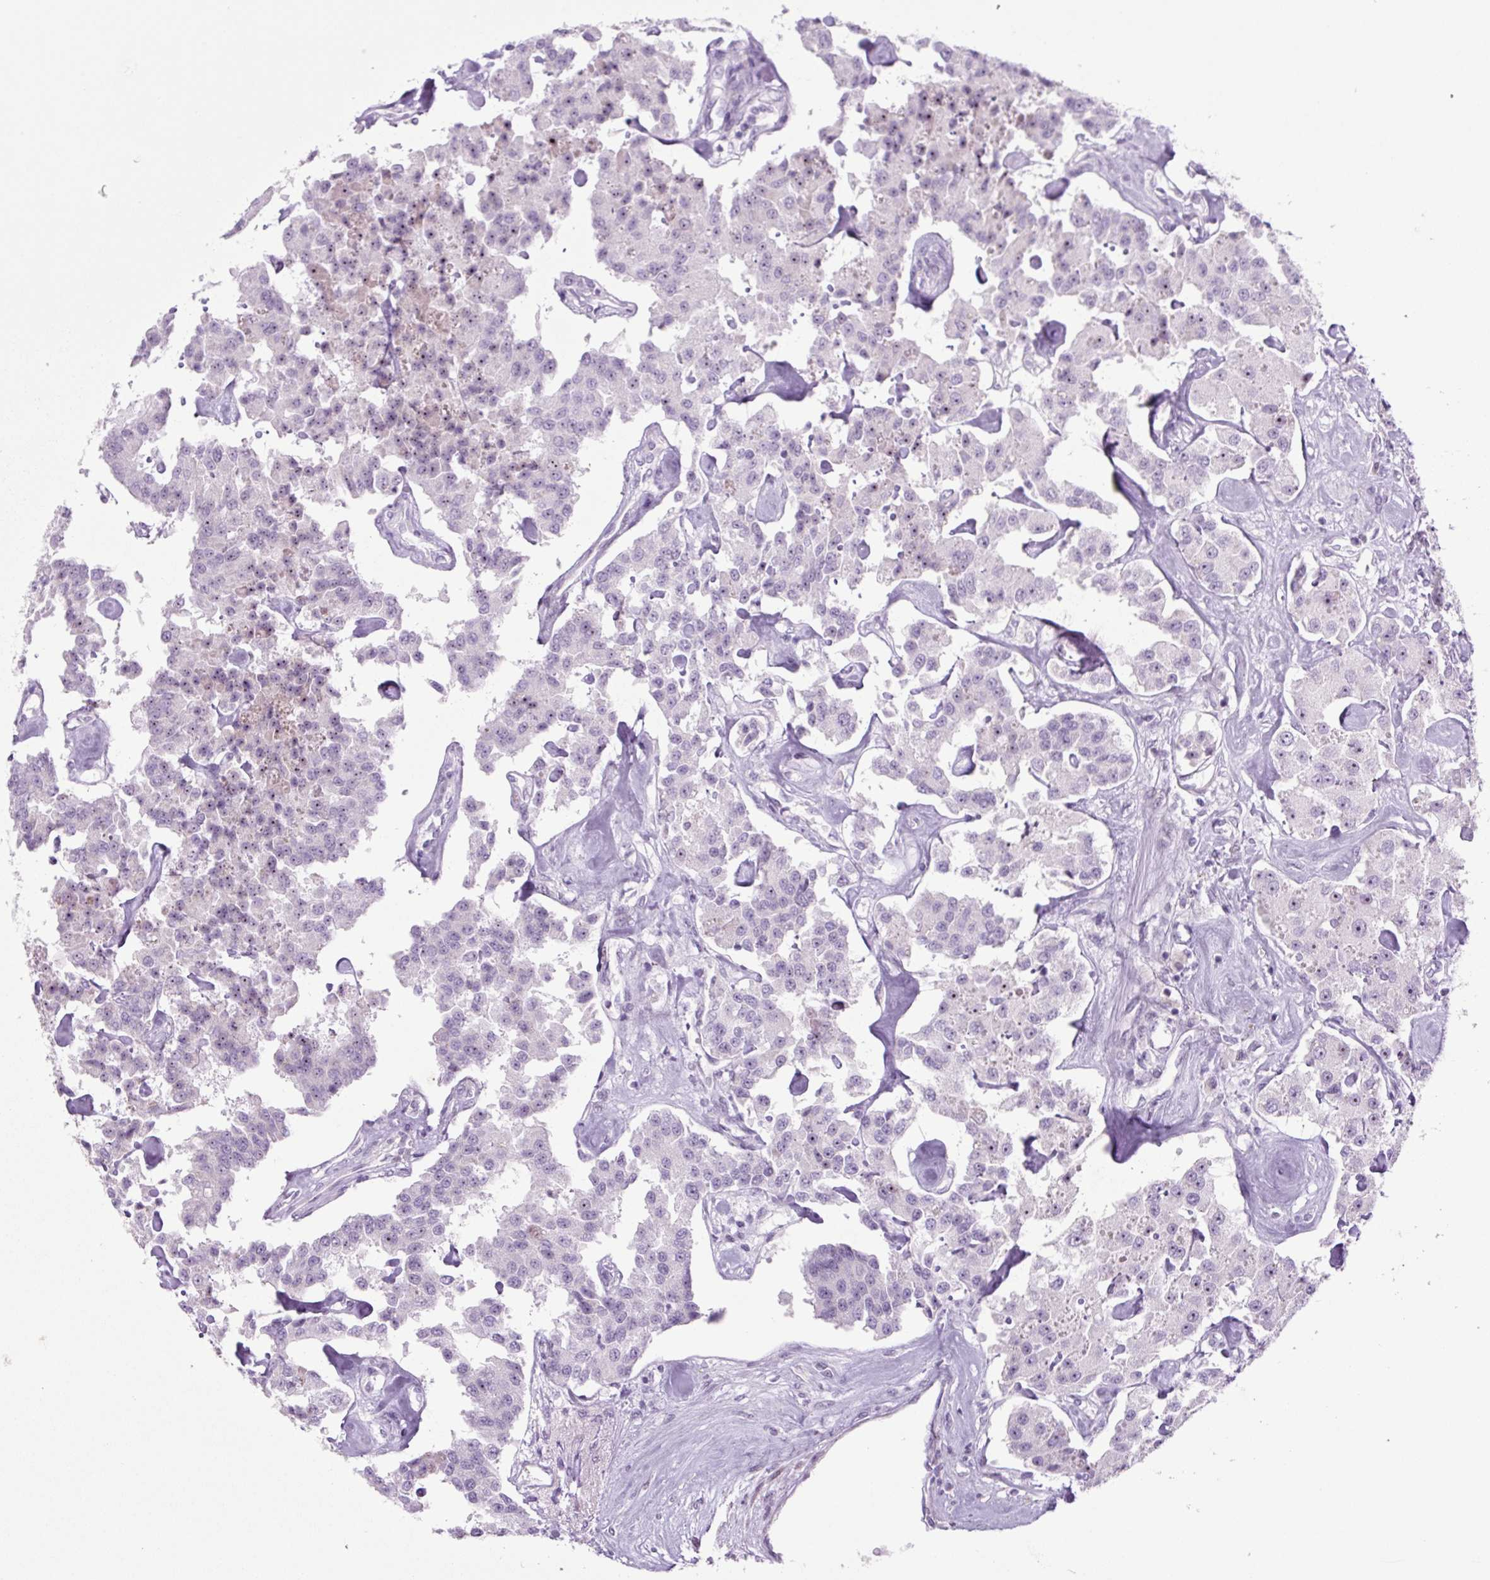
{"staining": {"intensity": "moderate", "quantity": "<25%", "location": "nuclear"}, "tissue": "carcinoid", "cell_type": "Tumor cells", "image_type": "cancer", "snomed": [{"axis": "morphology", "description": "Carcinoid, malignant, NOS"}, {"axis": "topography", "description": "Pancreas"}], "caption": "A photomicrograph showing moderate nuclear positivity in approximately <25% of tumor cells in carcinoid, as visualized by brown immunohistochemical staining.", "gene": "RRS1", "patient": {"sex": "male", "age": 41}}